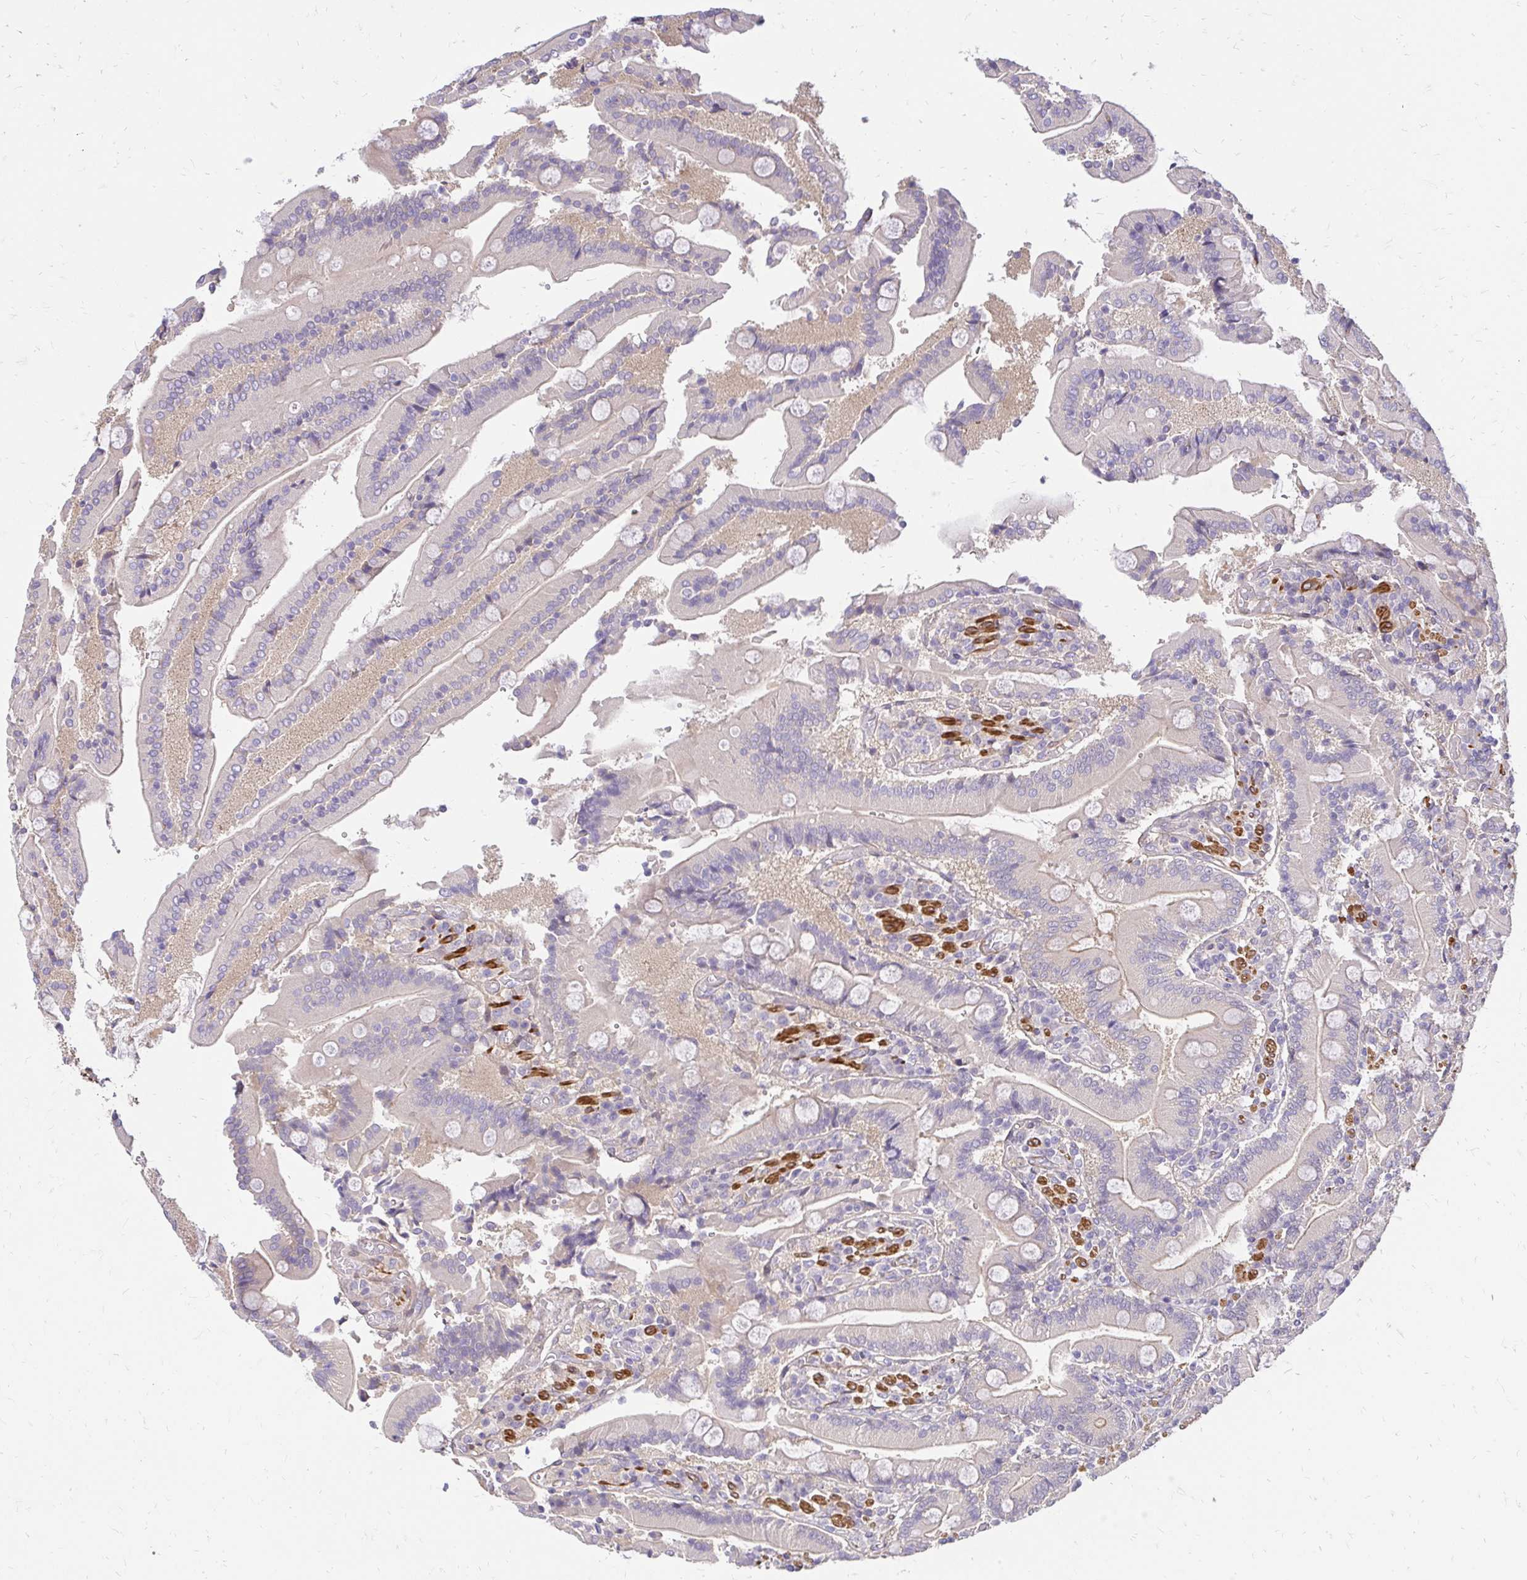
{"staining": {"intensity": "moderate", "quantity": "<25%", "location": "cytoplasmic/membranous"}, "tissue": "duodenum", "cell_type": "Glandular cells", "image_type": "normal", "snomed": [{"axis": "morphology", "description": "Normal tissue, NOS"}, {"axis": "topography", "description": "Duodenum"}], "caption": "The immunohistochemical stain highlights moderate cytoplasmic/membranous staining in glandular cells of benign duodenum.", "gene": "YAP1", "patient": {"sex": "female", "age": 62}}